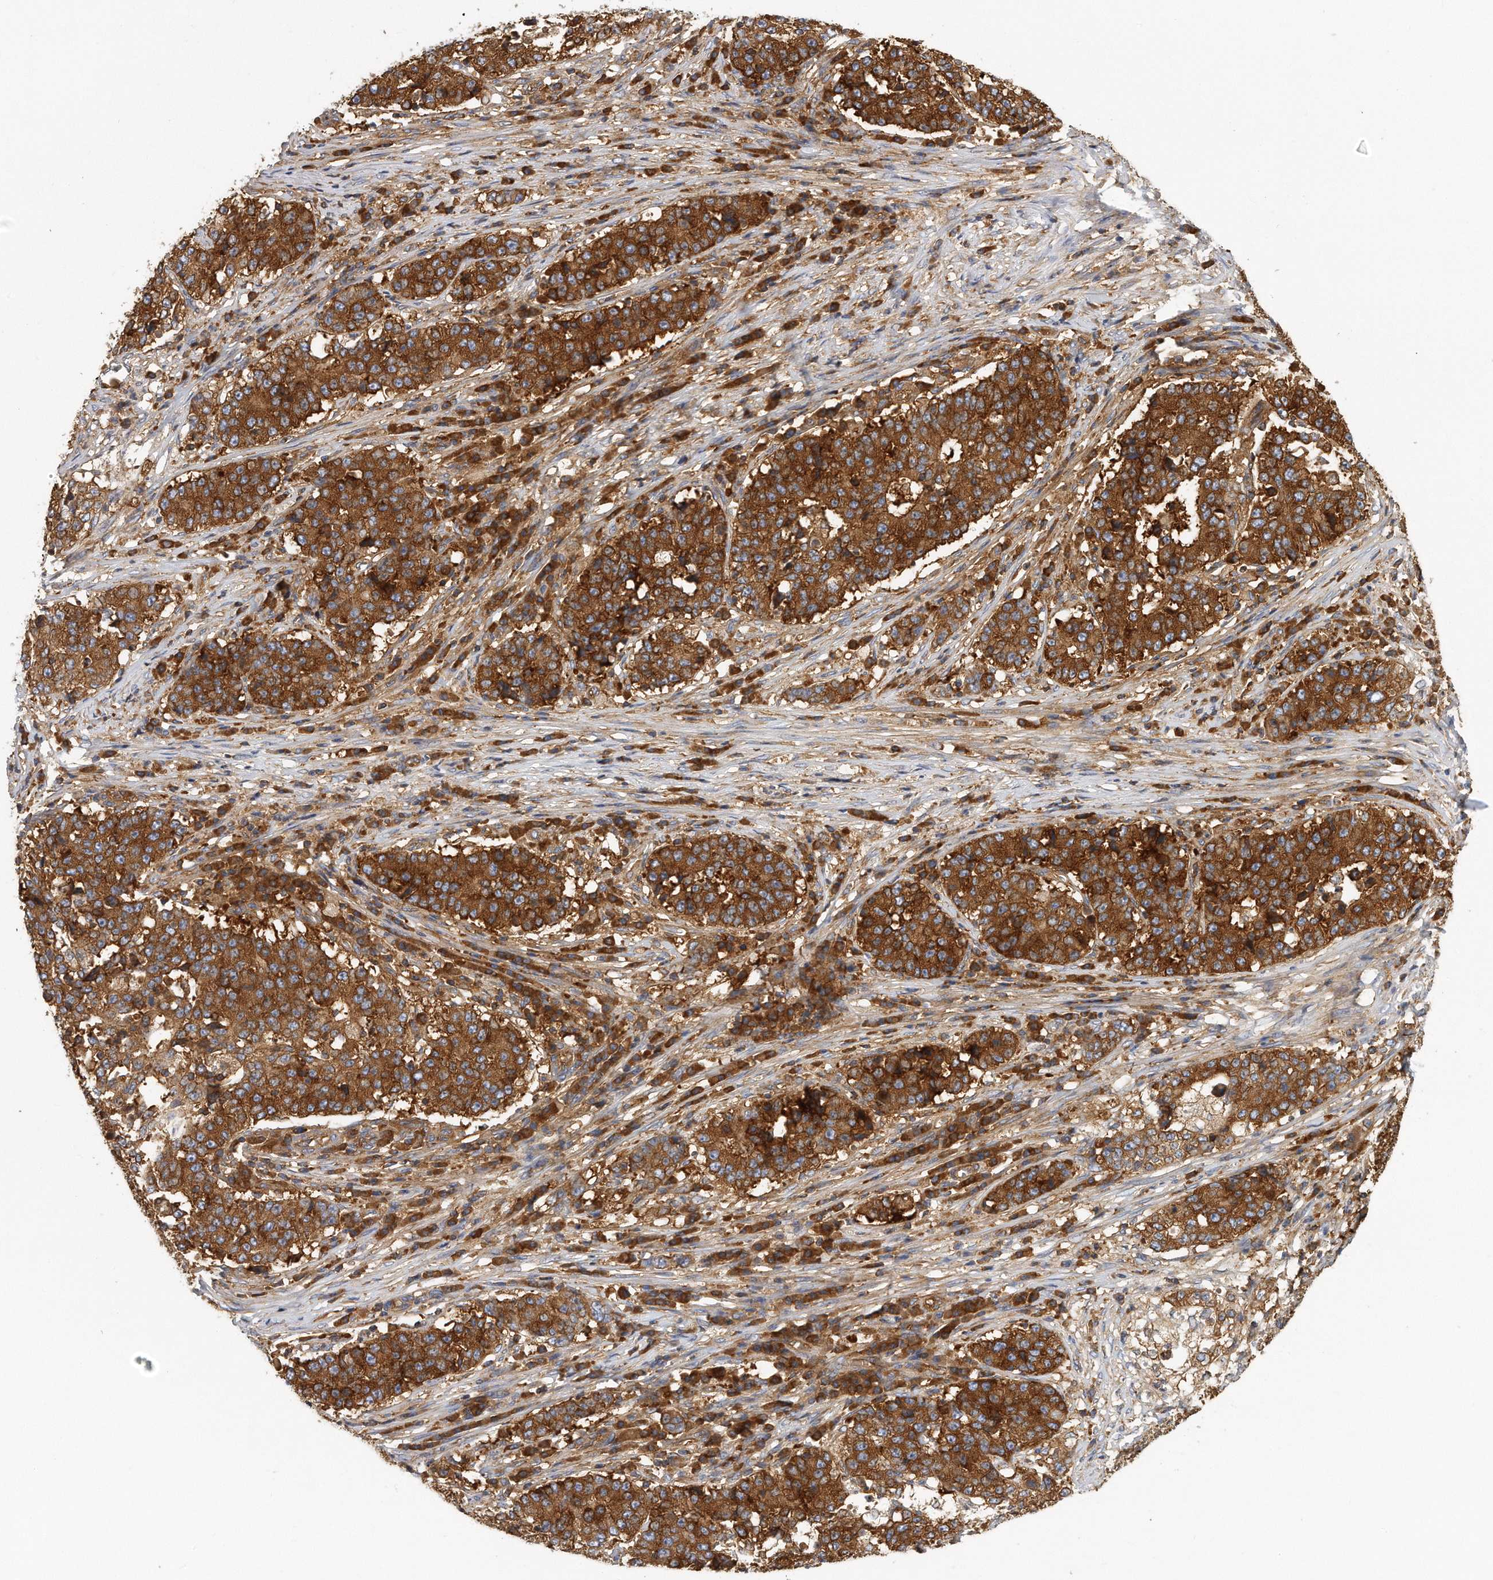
{"staining": {"intensity": "strong", "quantity": ">75%", "location": "cytoplasmic/membranous"}, "tissue": "stomach cancer", "cell_type": "Tumor cells", "image_type": "cancer", "snomed": [{"axis": "morphology", "description": "Adenocarcinoma, NOS"}, {"axis": "topography", "description": "Stomach"}], "caption": "An immunohistochemistry histopathology image of neoplastic tissue is shown. Protein staining in brown shows strong cytoplasmic/membranous positivity in stomach cancer (adenocarcinoma) within tumor cells.", "gene": "EIF3I", "patient": {"sex": "male", "age": 59}}